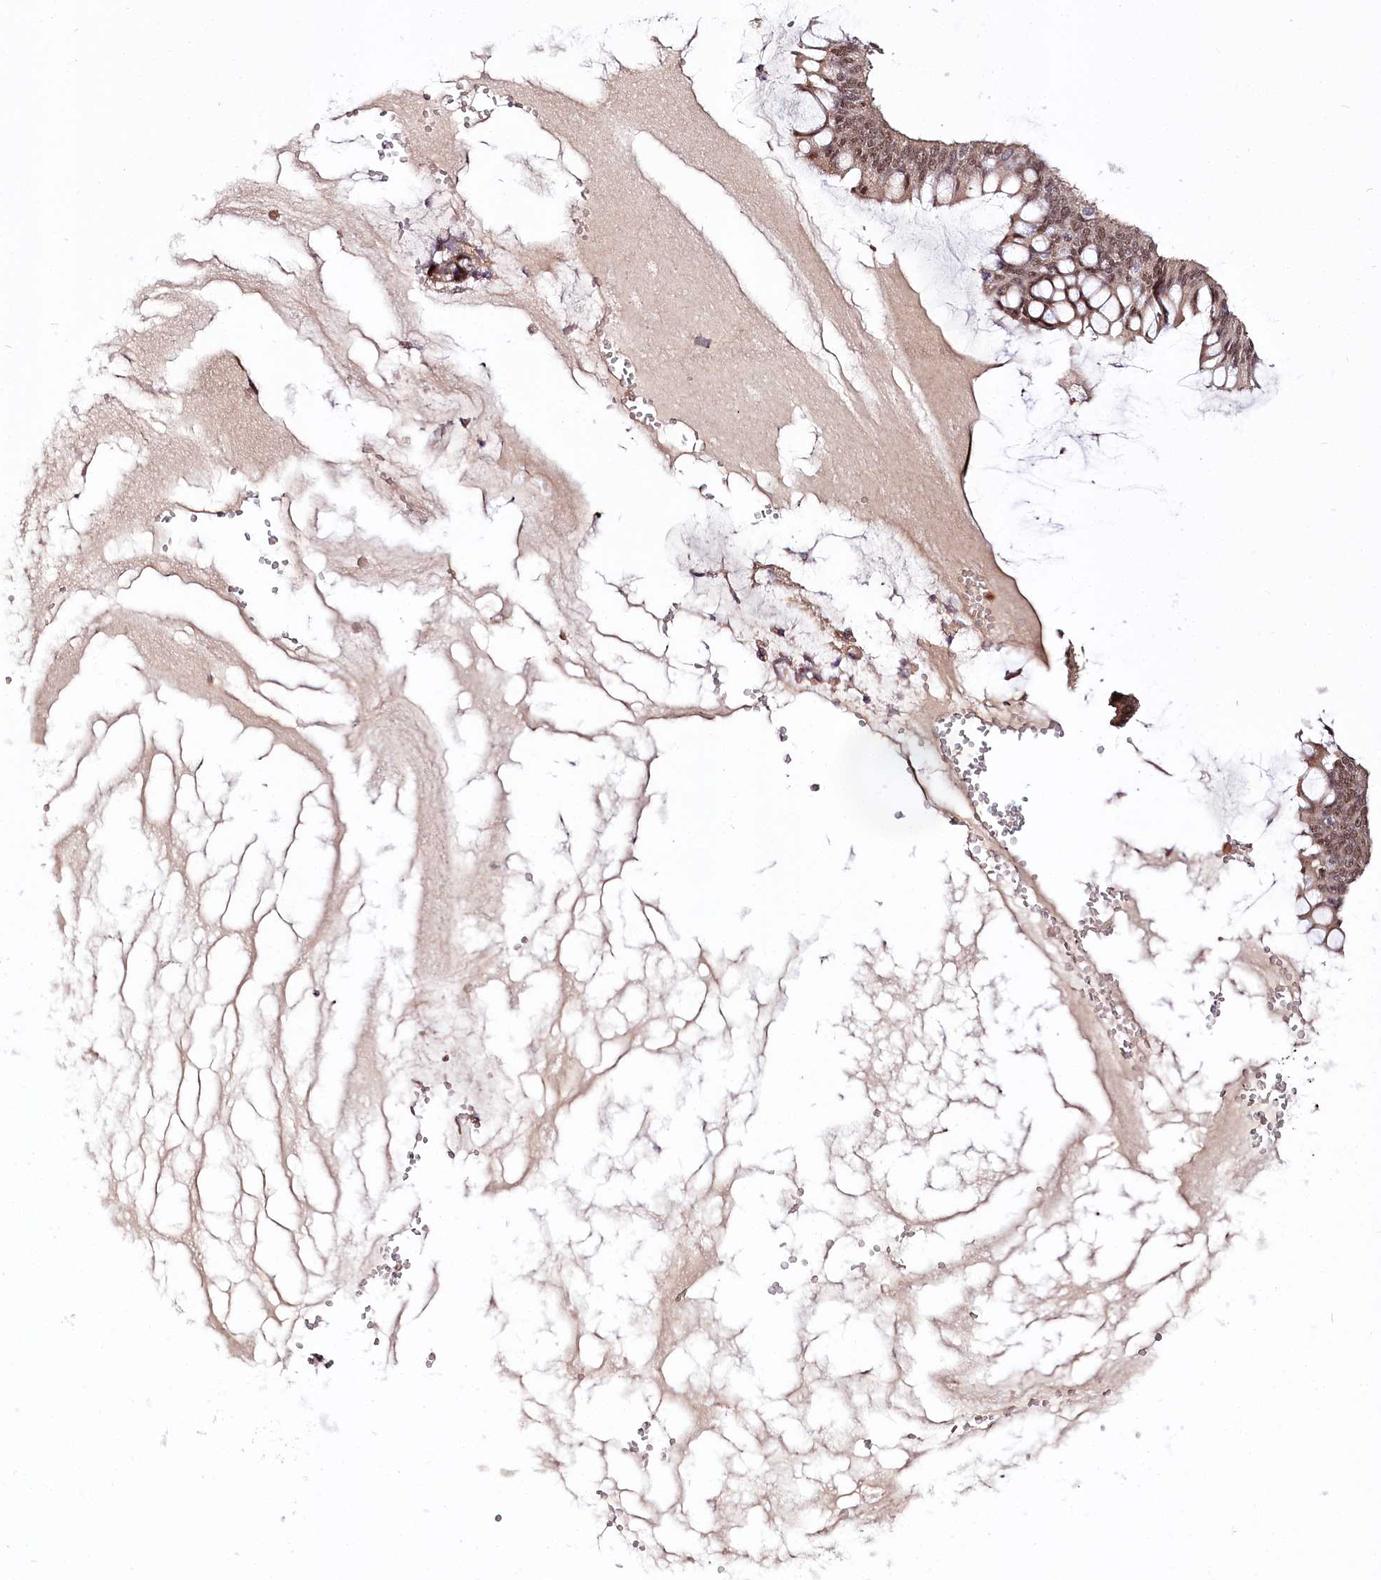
{"staining": {"intensity": "moderate", "quantity": ">75%", "location": "nuclear"}, "tissue": "ovarian cancer", "cell_type": "Tumor cells", "image_type": "cancer", "snomed": [{"axis": "morphology", "description": "Cystadenocarcinoma, mucinous, NOS"}, {"axis": "topography", "description": "Ovary"}], "caption": "Human ovarian cancer (mucinous cystadenocarcinoma) stained with a protein marker demonstrates moderate staining in tumor cells.", "gene": "GNL3L", "patient": {"sex": "female", "age": 73}}